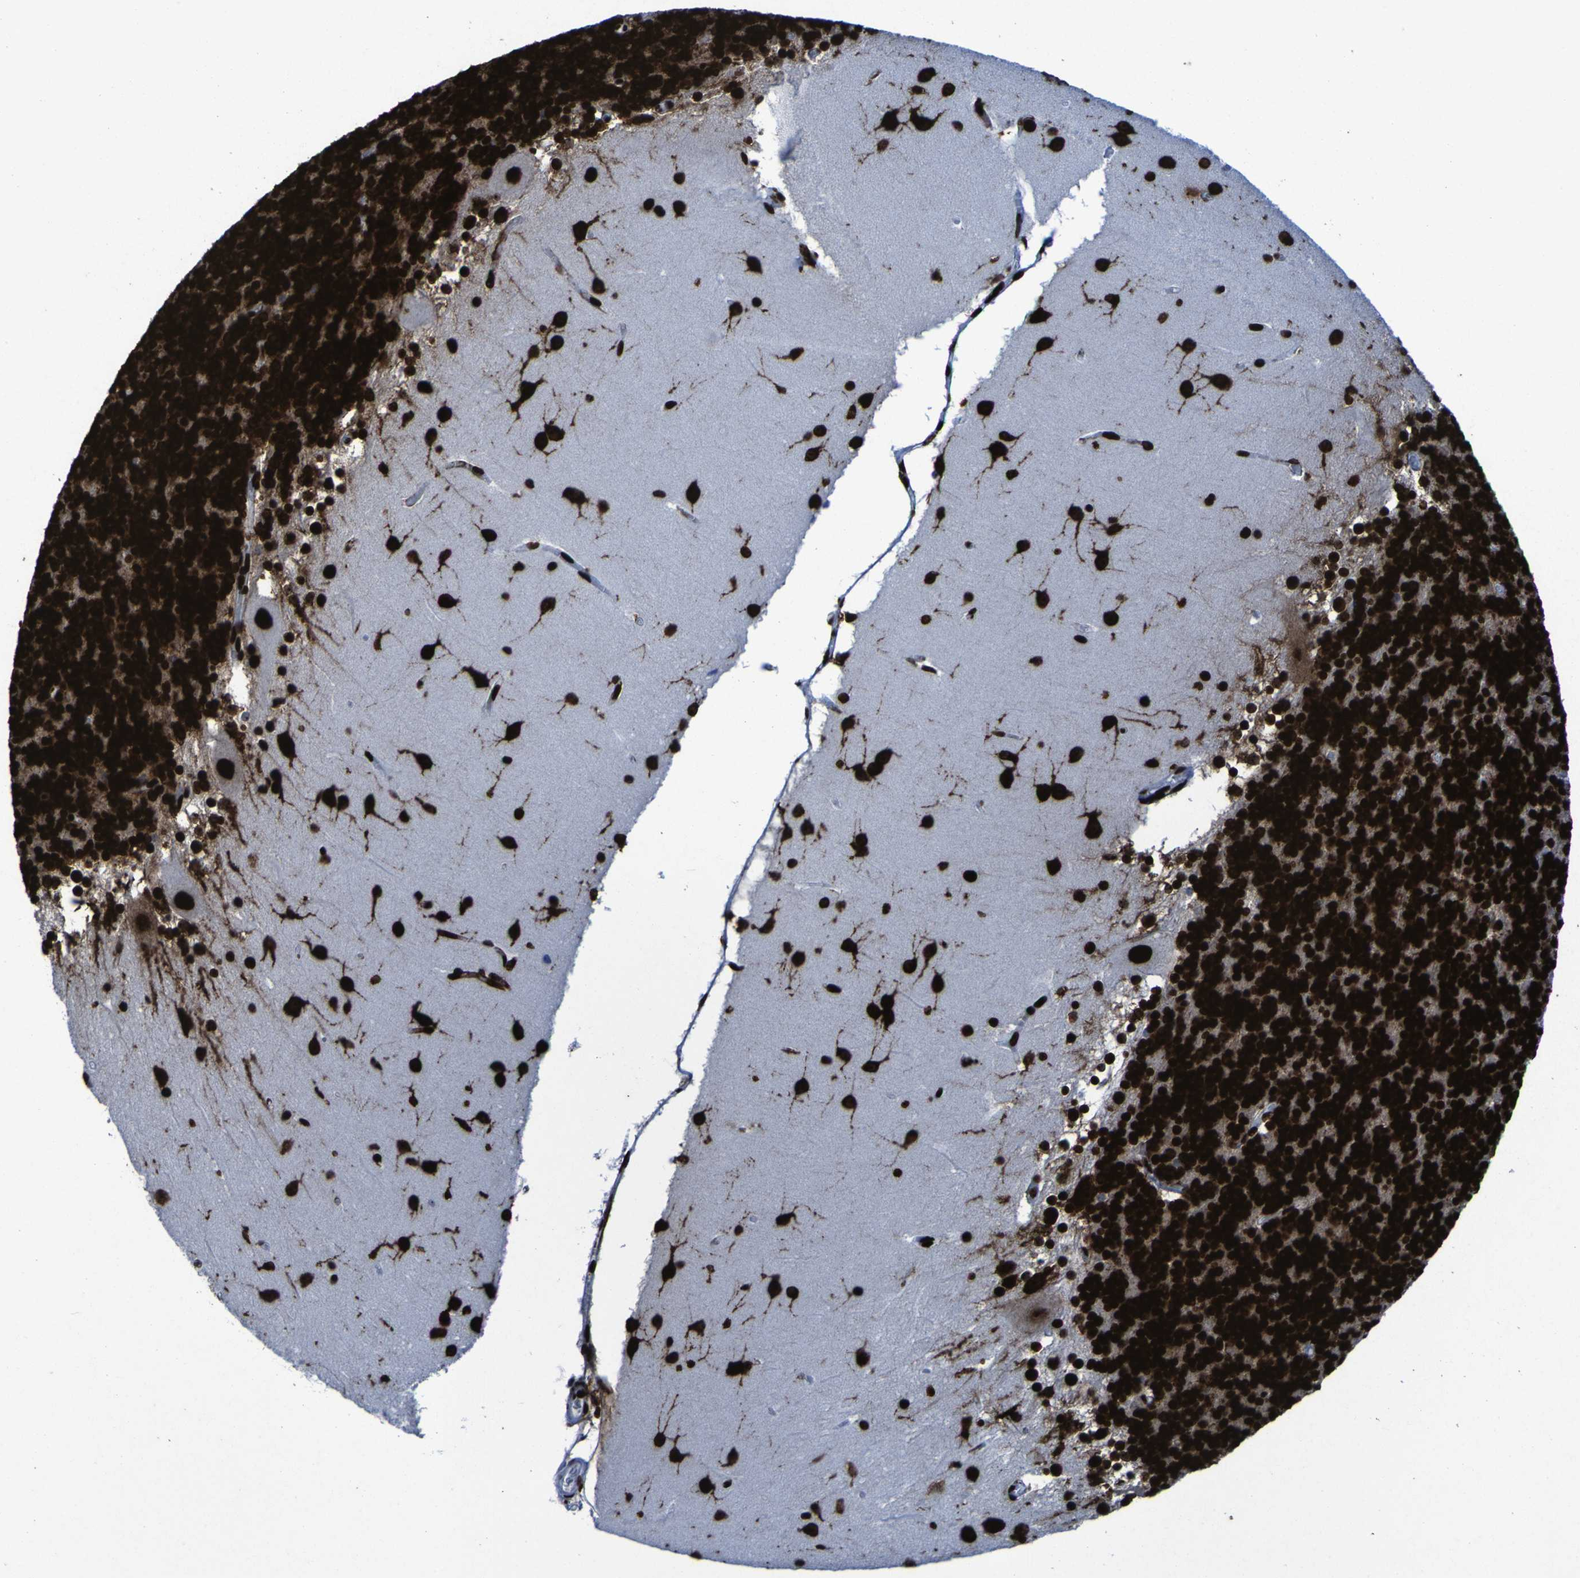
{"staining": {"intensity": "strong", "quantity": ">75%", "location": "nuclear"}, "tissue": "cerebellum", "cell_type": "Cells in granular layer", "image_type": "normal", "snomed": [{"axis": "morphology", "description": "Normal tissue, NOS"}, {"axis": "topography", "description": "Cerebellum"}], "caption": "Cells in granular layer exhibit high levels of strong nuclear expression in approximately >75% of cells in unremarkable cerebellum.", "gene": "NPM1", "patient": {"sex": "female", "age": 19}}